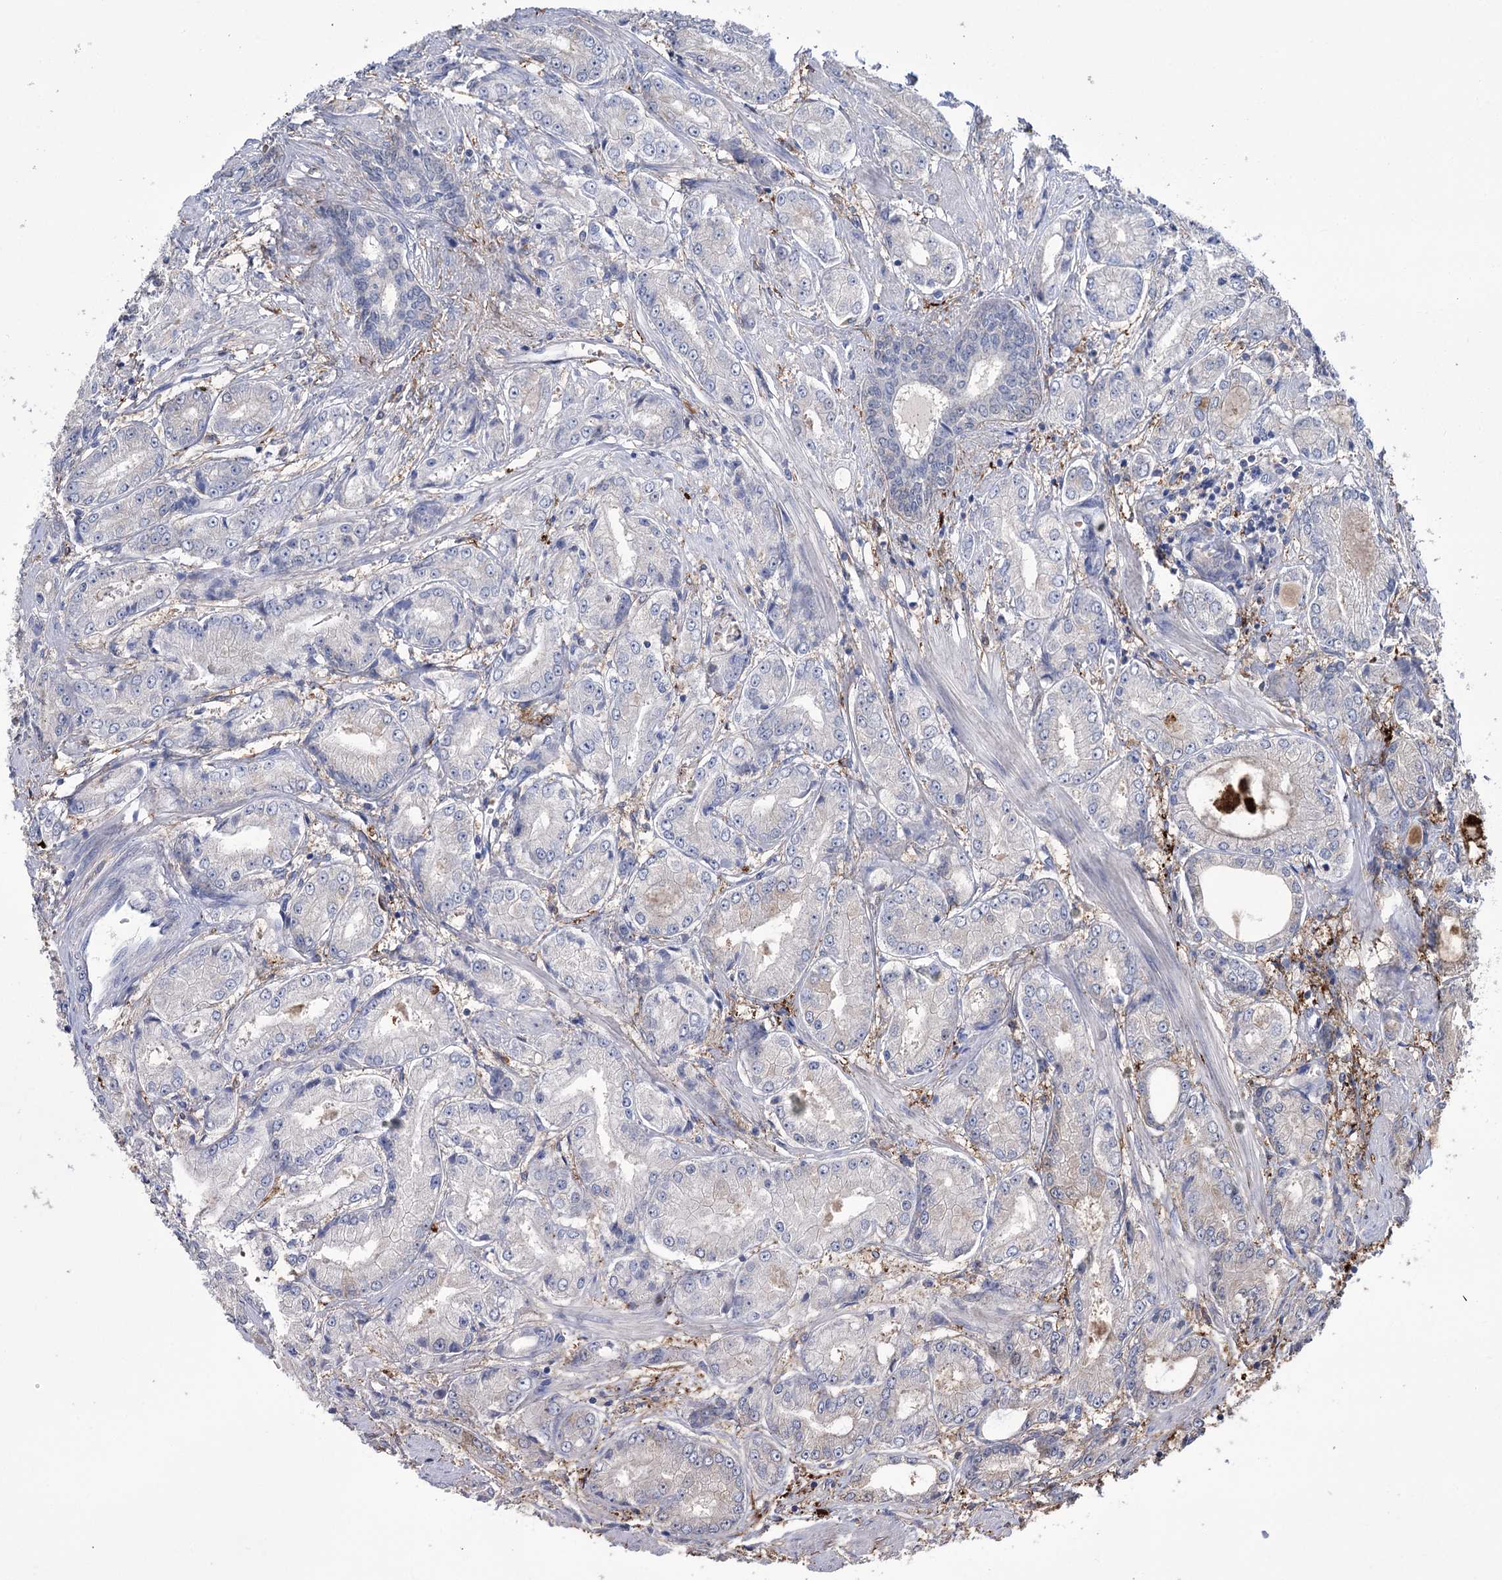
{"staining": {"intensity": "negative", "quantity": "none", "location": "none"}, "tissue": "prostate cancer", "cell_type": "Tumor cells", "image_type": "cancer", "snomed": [{"axis": "morphology", "description": "Adenocarcinoma, High grade"}, {"axis": "topography", "description": "Prostate"}], "caption": "High-grade adenocarcinoma (prostate) was stained to show a protein in brown. There is no significant expression in tumor cells.", "gene": "ZNF622", "patient": {"sex": "male", "age": 59}}